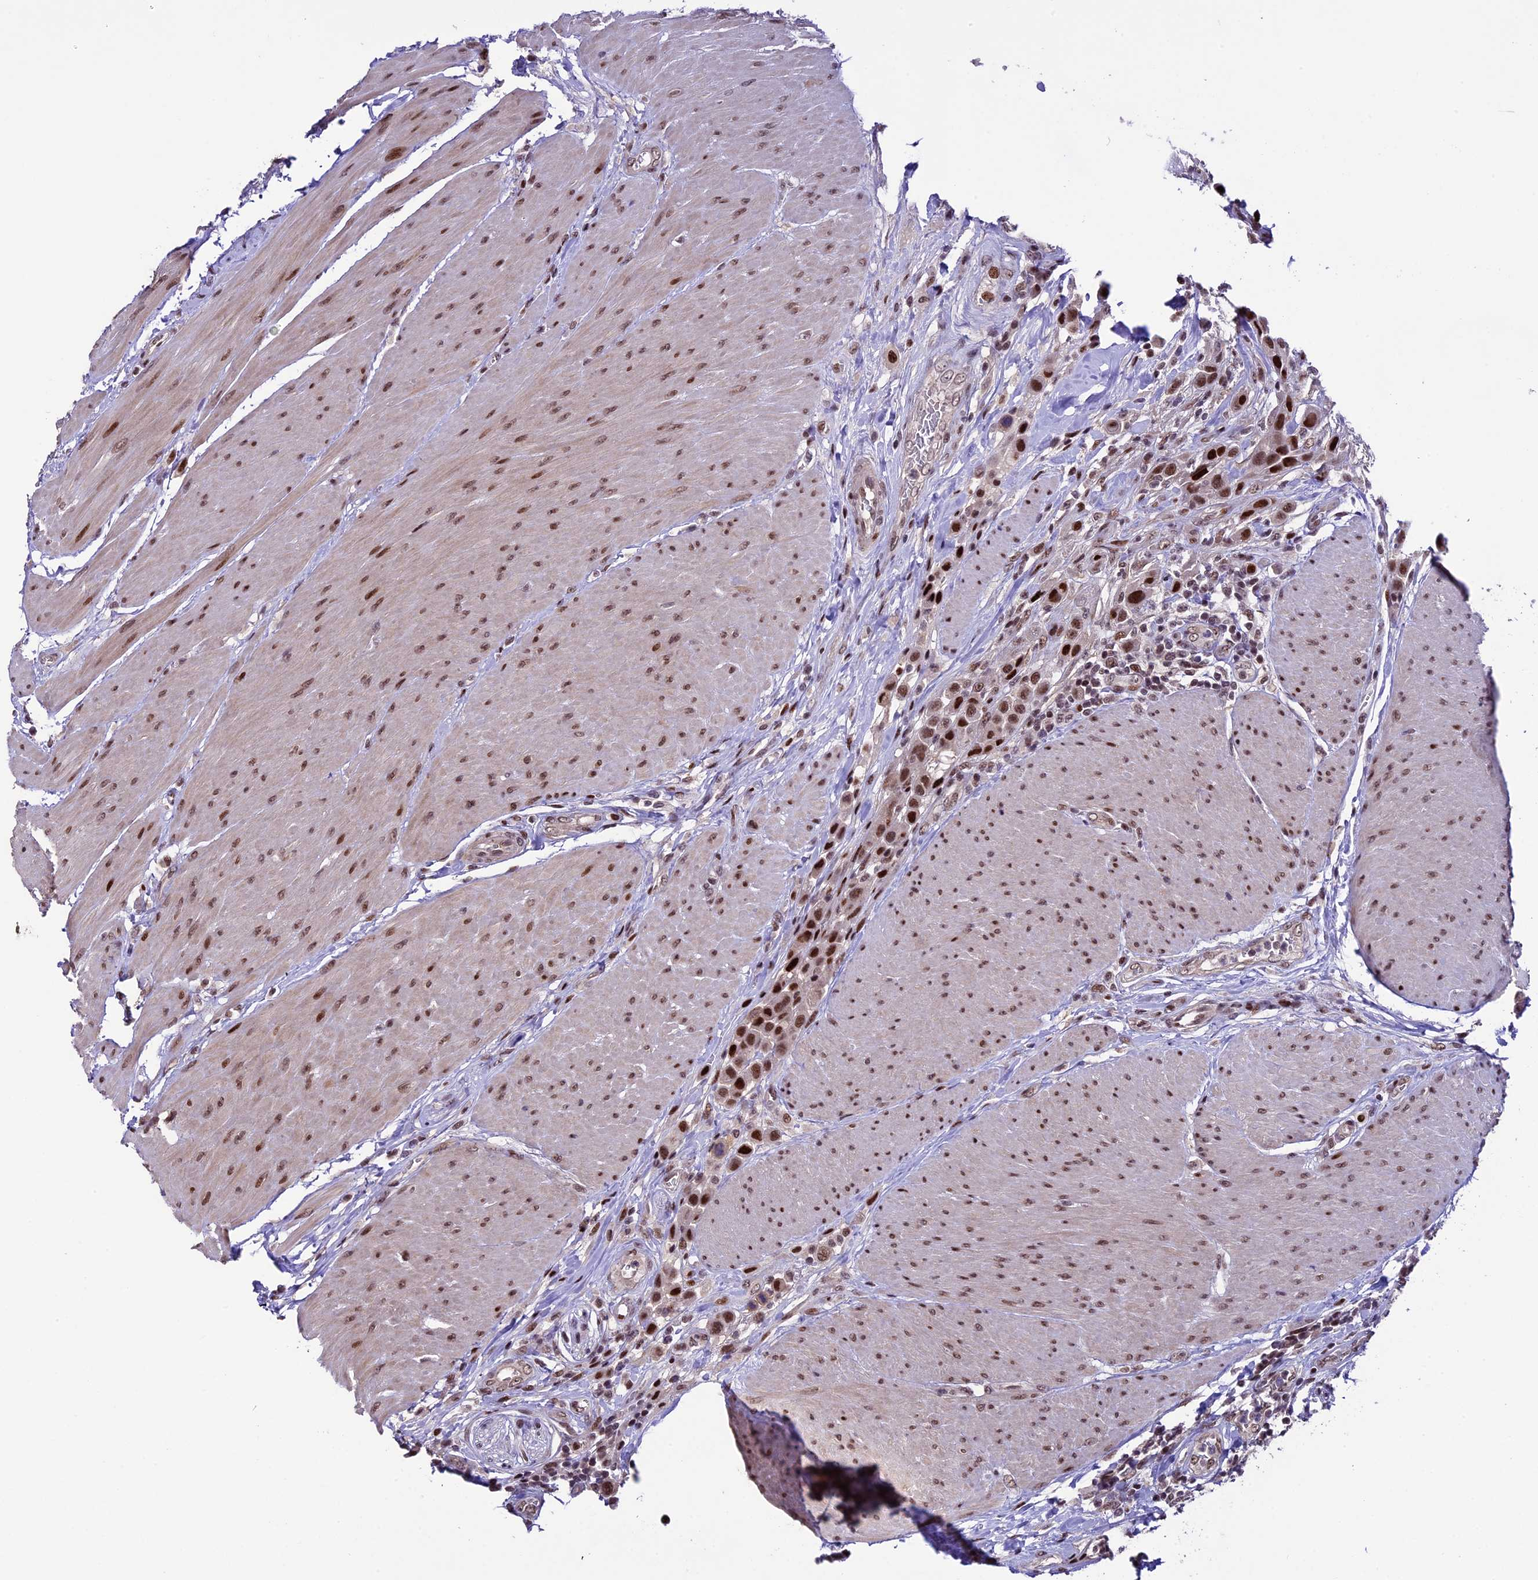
{"staining": {"intensity": "strong", "quantity": ">75%", "location": "nuclear"}, "tissue": "urothelial cancer", "cell_type": "Tumor cells", "image_type": "cancer", "snomed": [{"axis": "morphology", "description": "Urothelial carcinoma, High grade"}, {"axis": "topography", "description": "Urinary bladder"}], "caption": "The image reveals a brown stain indicating the presence of a protein in the nuclear of tumor cells in urothelial carcinoma (high-grade). Using DAB (brown) and hematoxylin (blue) stains, captured at high magnification using brightfield microscopy.", "gene": "TCP11L2", "patient": {"sex": "male", "age": 50}}